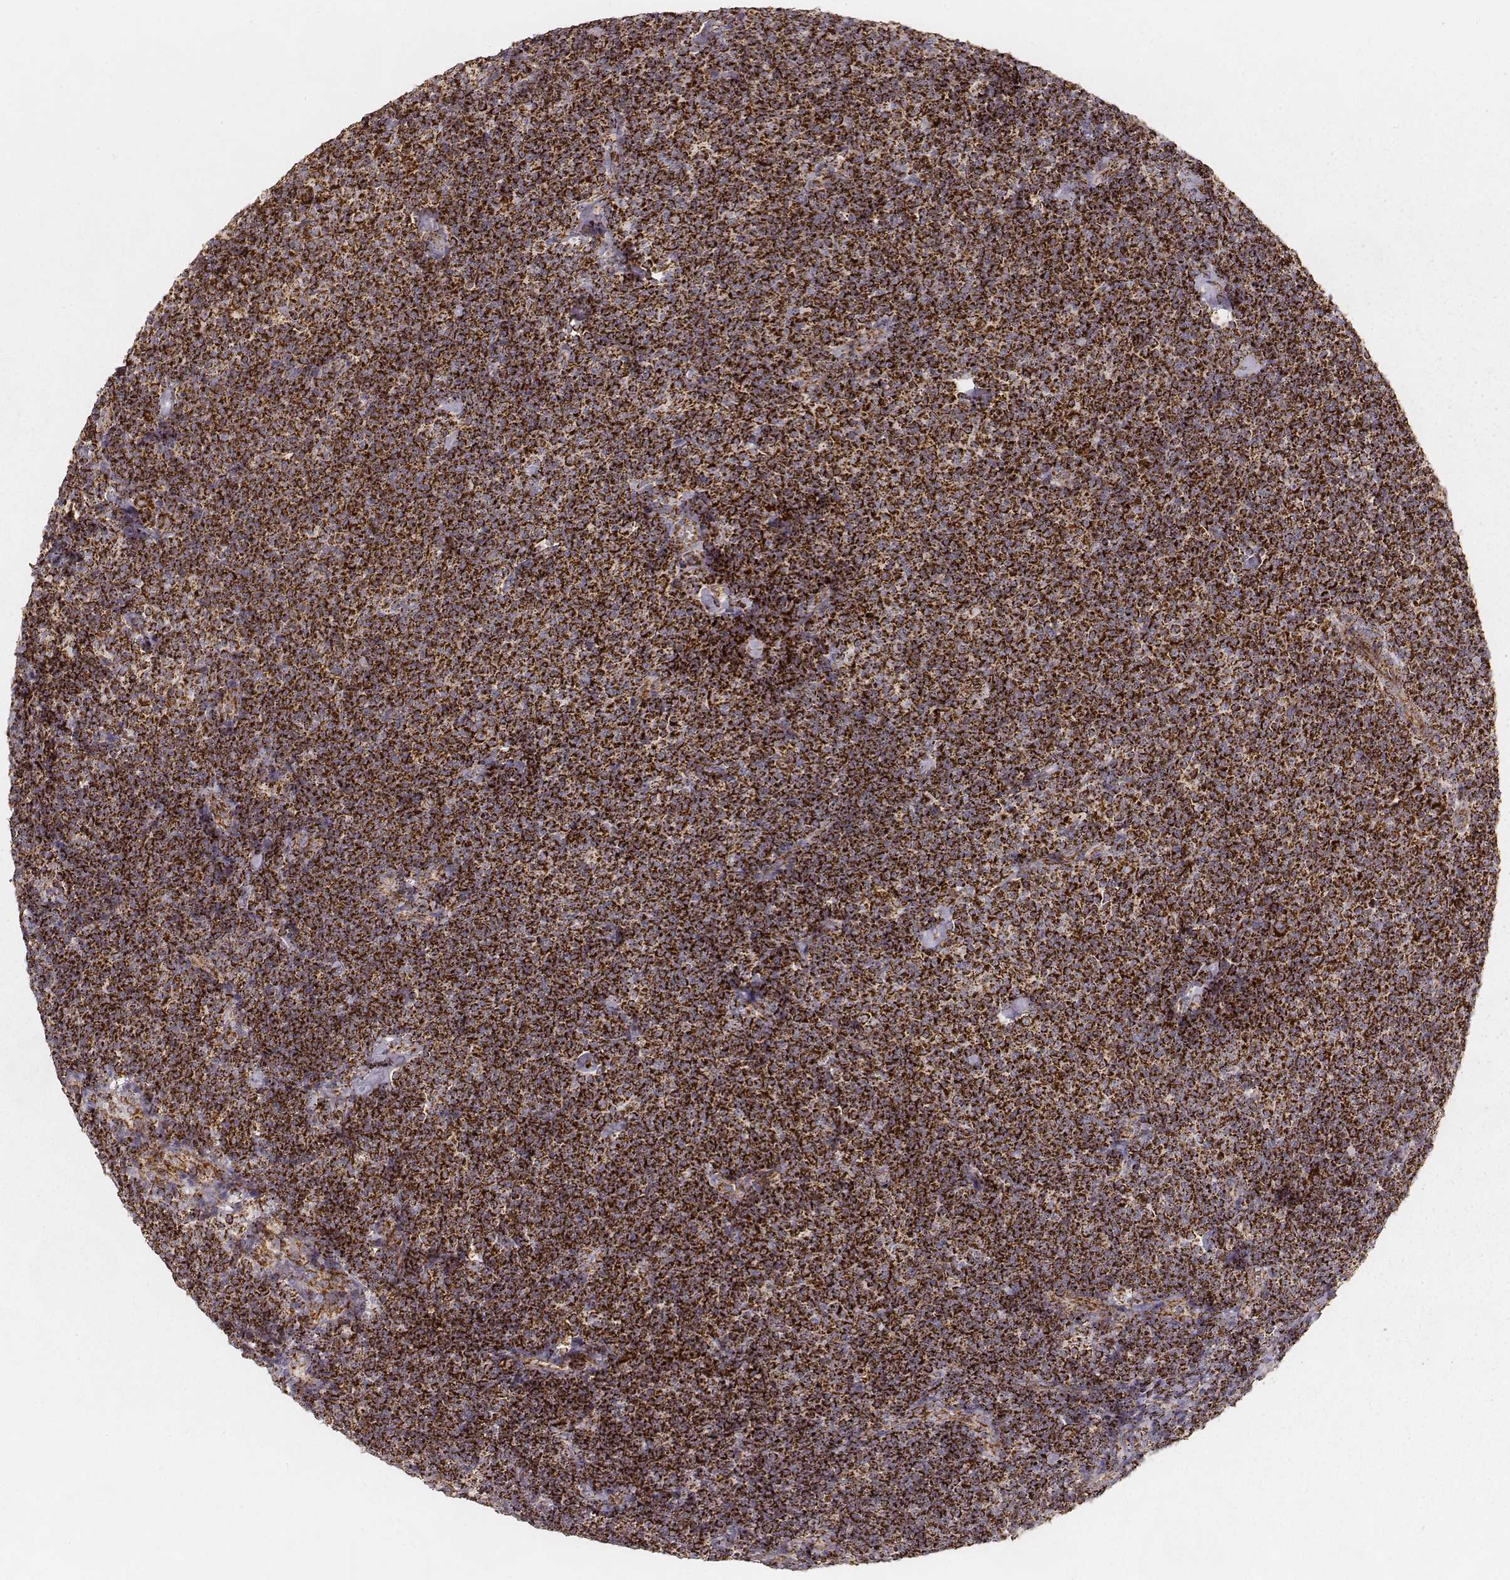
{"staining": {"intensity": "strong", "quantity": ">75%", "location": "cytoplasmic/membranous"}, "tissue": "lymphoma", "cell_type": "Tumor cells", "image_type": "cancer", "snomed": [{"axis": "morphology", "description": "Malignant lymphoma, non-Hodgkin's type, Low grade"}, {"axis": "topography", "description": "Lymph node"}], "caption": "Brown immunohistochemical staining in lymphoma reveals strong cytoplasmic/membranous staining in approximately >75% of tumor cells. The protein of interest is stained brown, and the nuclei are stained in blue (DAB IHC with brightfield microscopy, high magnification).", "gene": "CS", "patient": {"sex": "male", "age": 81}}